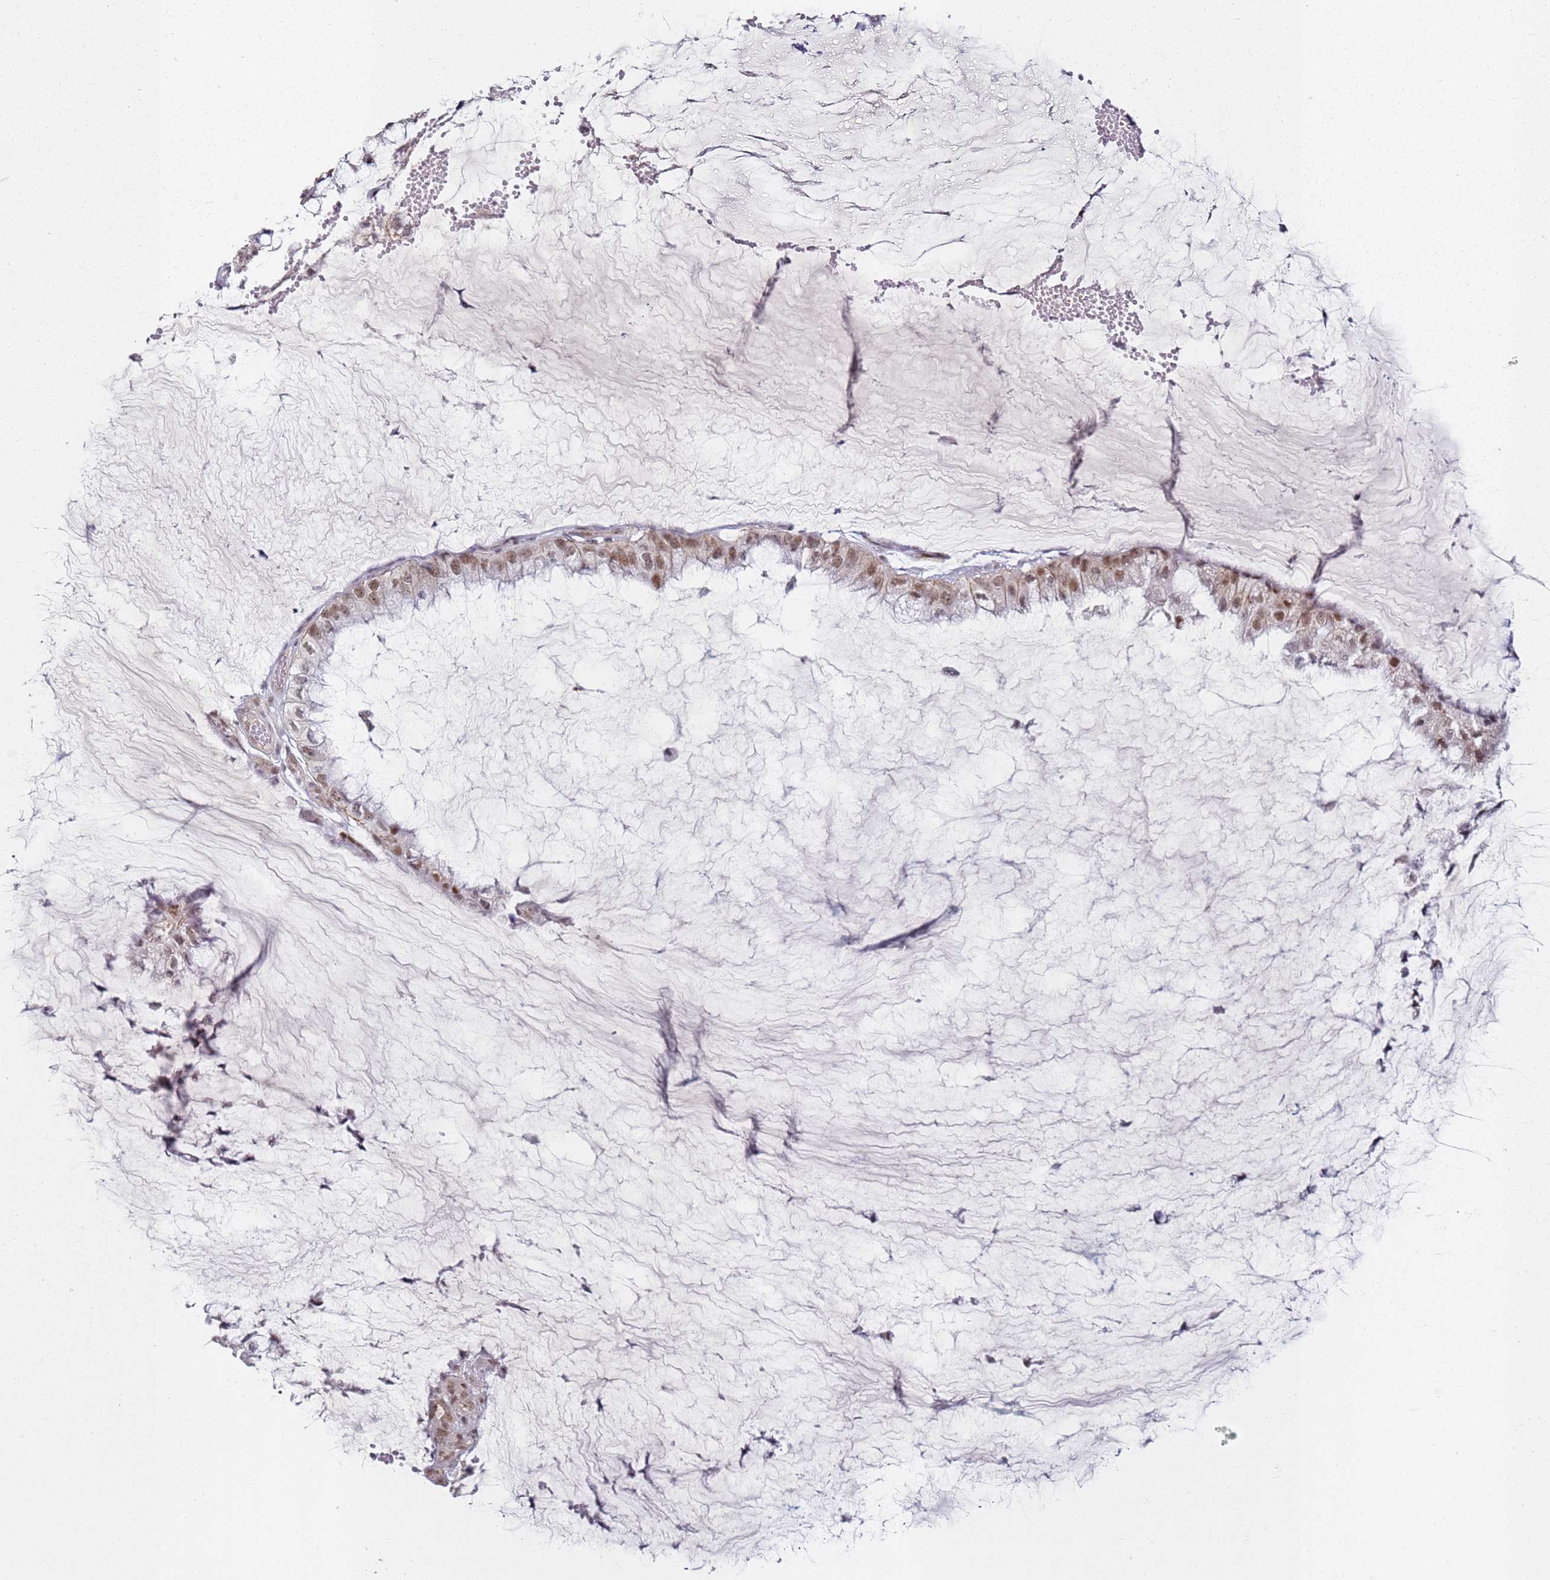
{"staining": {"intensity": "moderate", "quantity": ">75%", "location": "nuclear"}, "tissue": "ovarian cancer", "cell_type": "Tumor cells", "image_type": "cancer", "snomed": [{"axis": "morphology", "description": "Cystadenocarcinoma, mucinous, NOS"}, {"axis": "topography", "description": "Ovary"}], "caption": "Immunohistochemical staining of mucinous cystadenocarcinoma (ovarian) exhibits medium levels of moderate nuclear positivity in about >75% of tumor cells.", "gene": "ATF6B", "patient": {"sex": "female", "age": 39}}